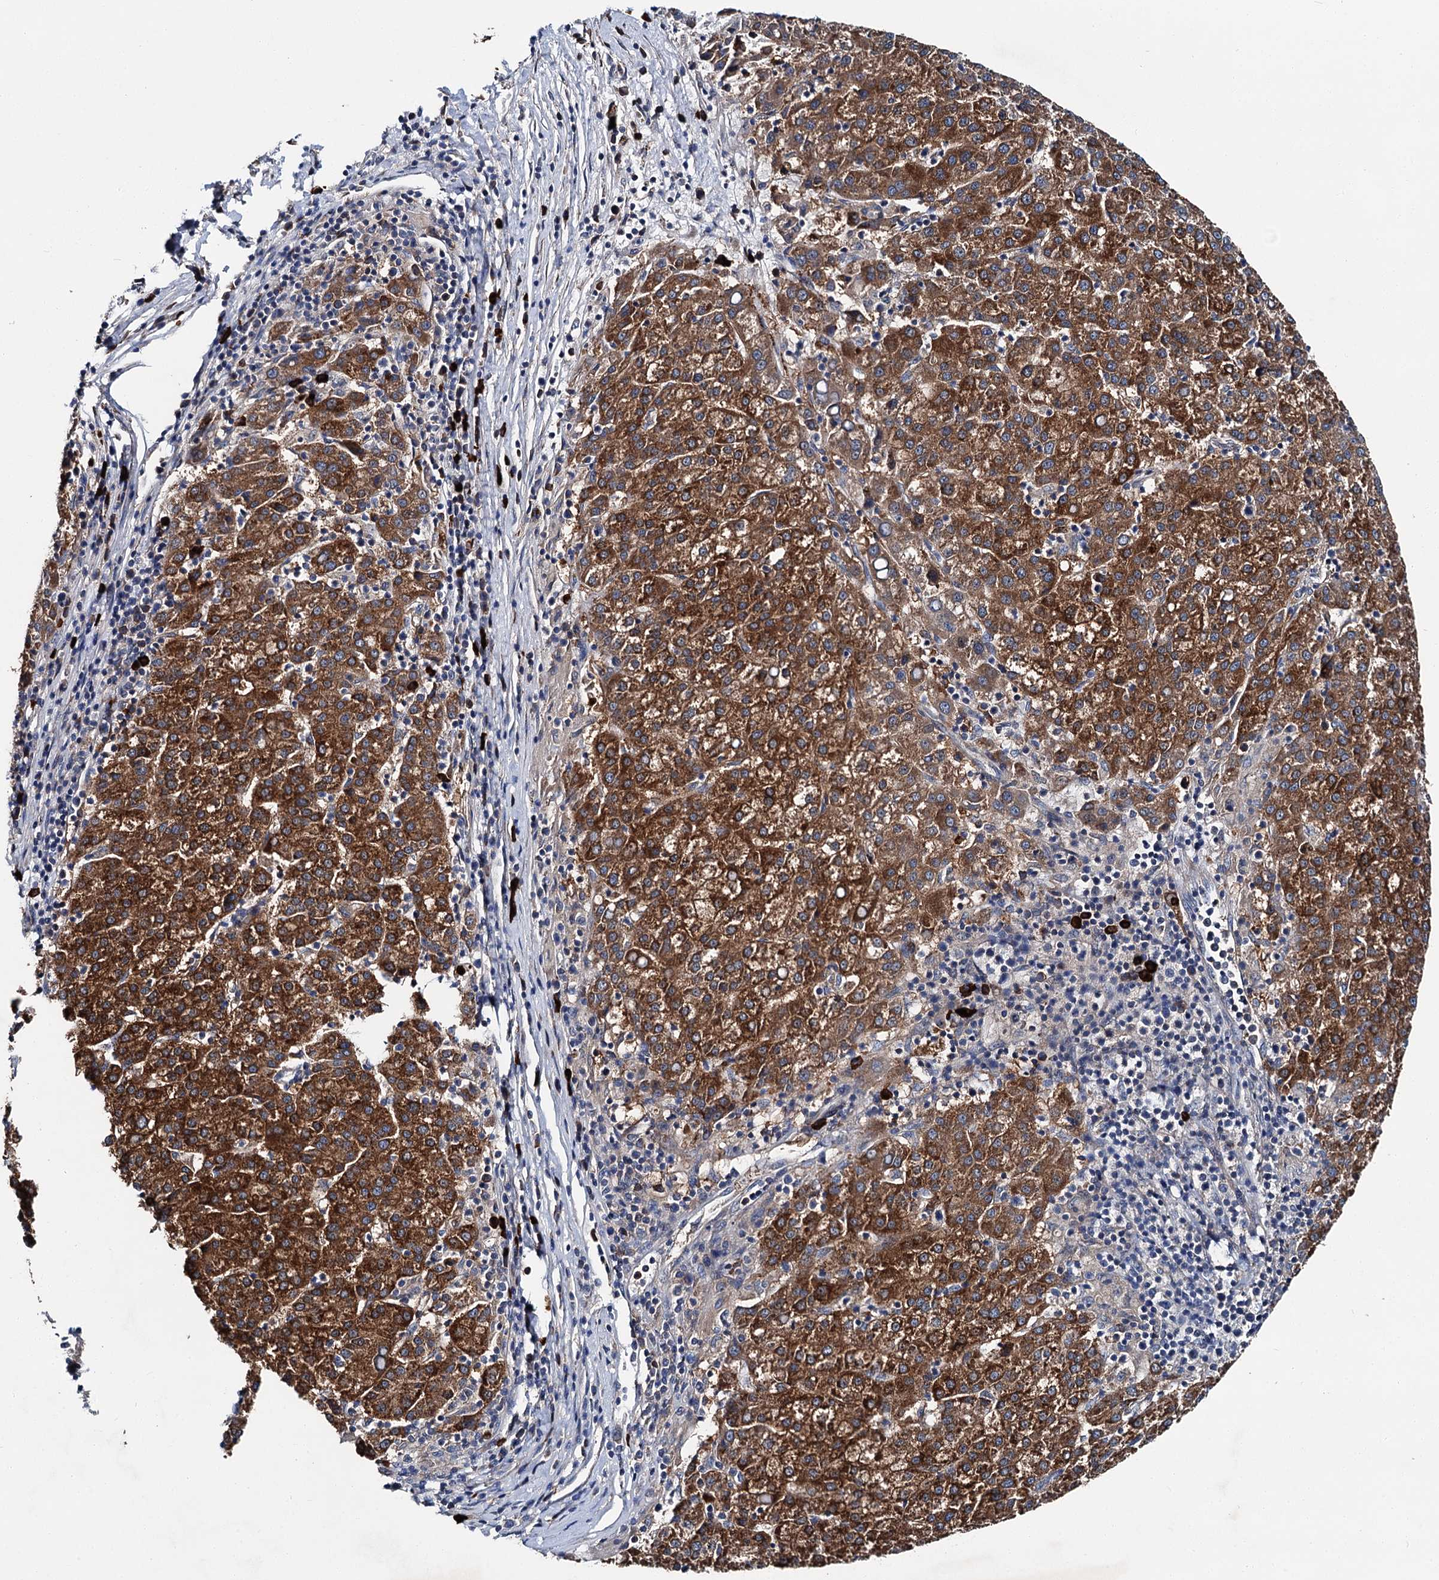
{"staining": {"intensity": "strong", "quantity": ">75%", "location": "cytoplasmic/membranous"}, "tissue": "liver cancer", "cell_type": "Tumor cells", "image_type": "cancer", "snomed": [{"axis": "morphology", "description": "Carcinoma, Hepatocellular, NOS"}, {"axis": "topography", "description": "Liver"}], "caption": "IHC staining of liver hepatocellular carcinoma, which reveals high levels of strong cytoplasmic/membranous positivity in about >75% of tumor cells indicating strong cytoplasmic/membranous protein staining. The staining was performed using DAB (3,3'-diaminobenzidine) (brown) for protein detection and nuclei were counterstained in hematoxylin (blue).", "gene": "SLC22A25", "patient": {"sex": "female", "age": 58}}